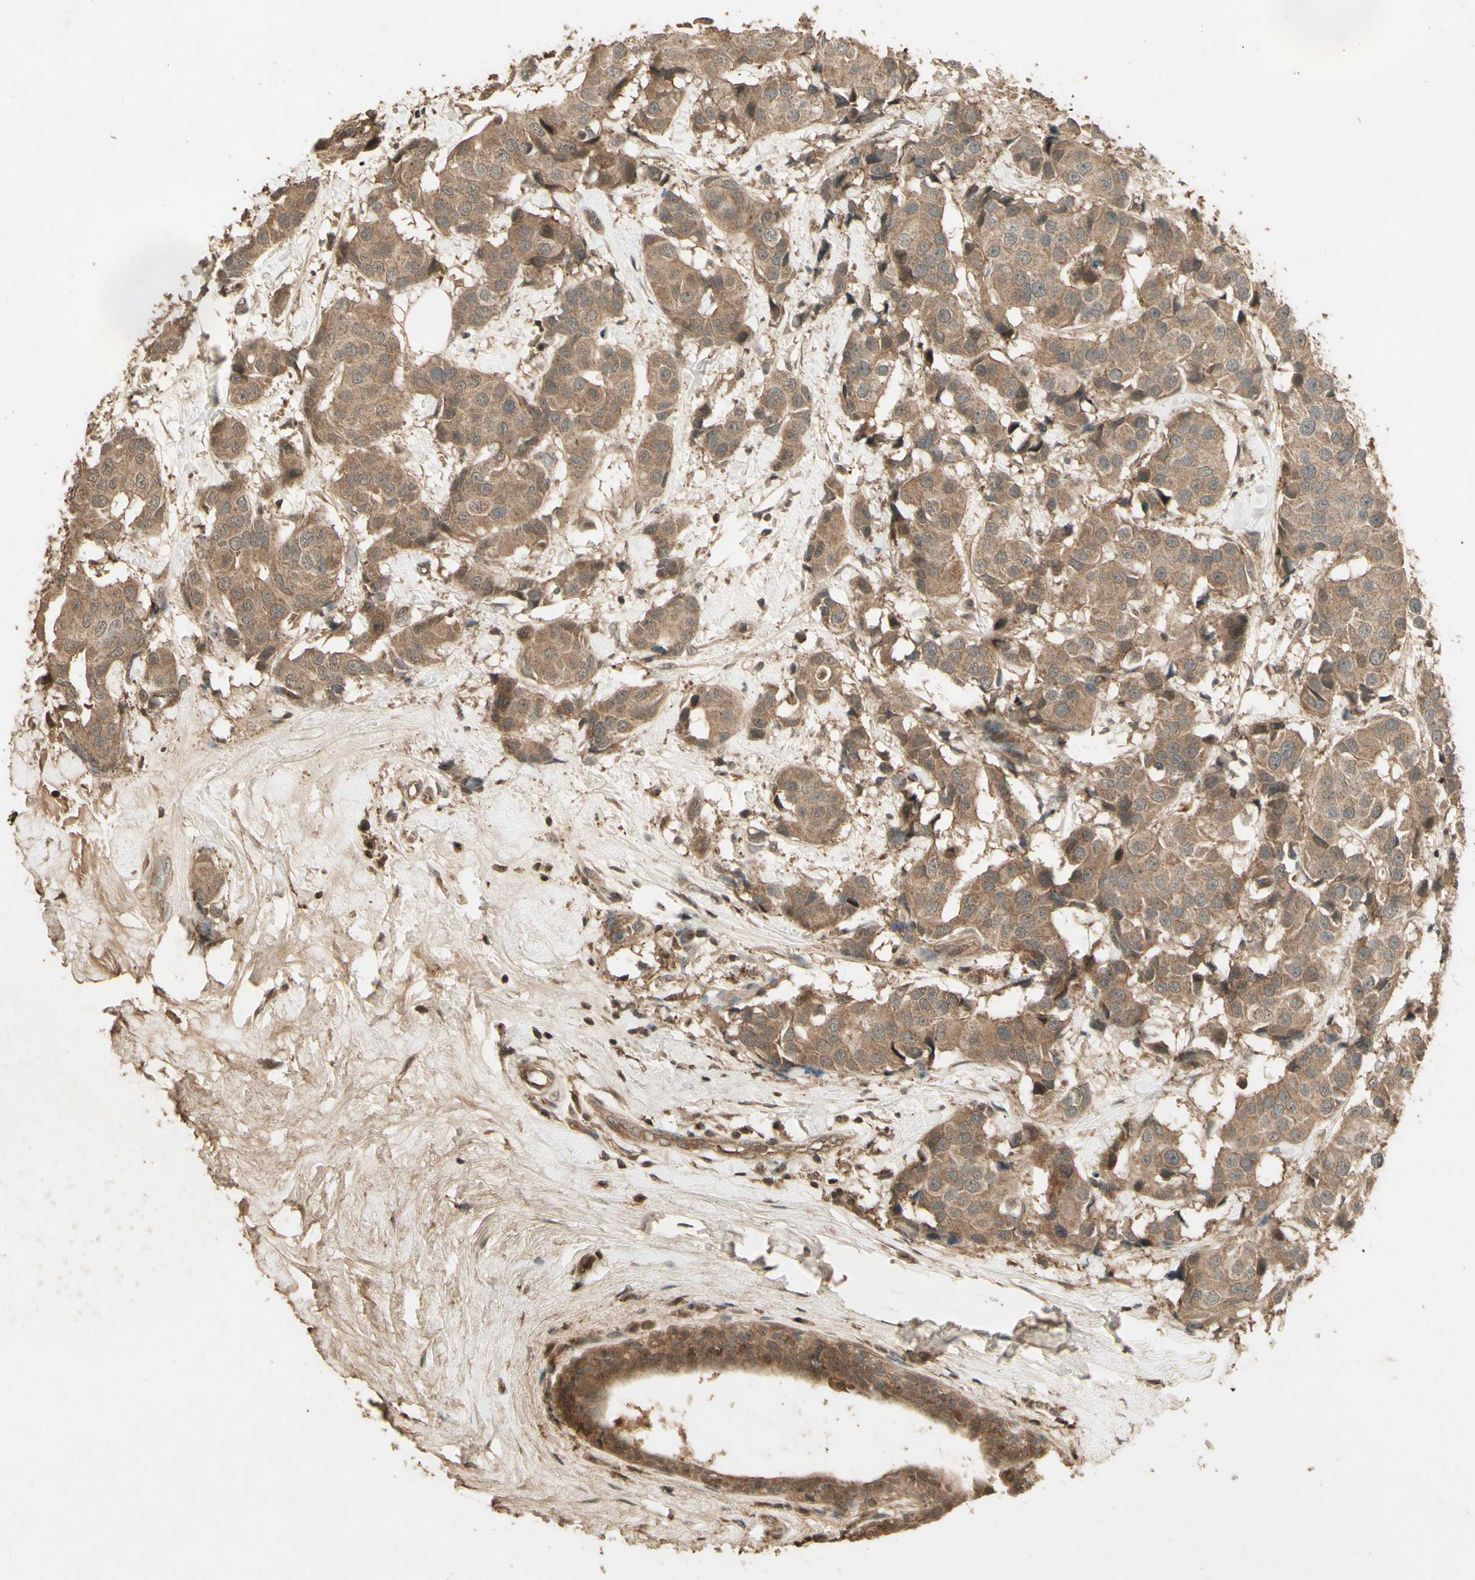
{"staining": {"intensity": "moderate", "quantity": ">75%", "location": "cytoplasmic/membranous"}, "tissue": "breast cancer", "cell_type": "Tumor cells", "image_type": "cancer", "snomed": [{"axis": "morphology", "description": "Normal tissue, NOS"}, {"axis": "morphology", "description": "Duct carcinoma"}, {"axis": "topography", "description": "Breast"}], "caption": "Human breast cancer (invasive ductal carcinoma) stained with a brown dye exhibits moderate cytoplasmic/membranous positive positivity in about >75% of tumor cells.", "gene": "SMAD9", "patient": {"sex": "female", "age": 39}}